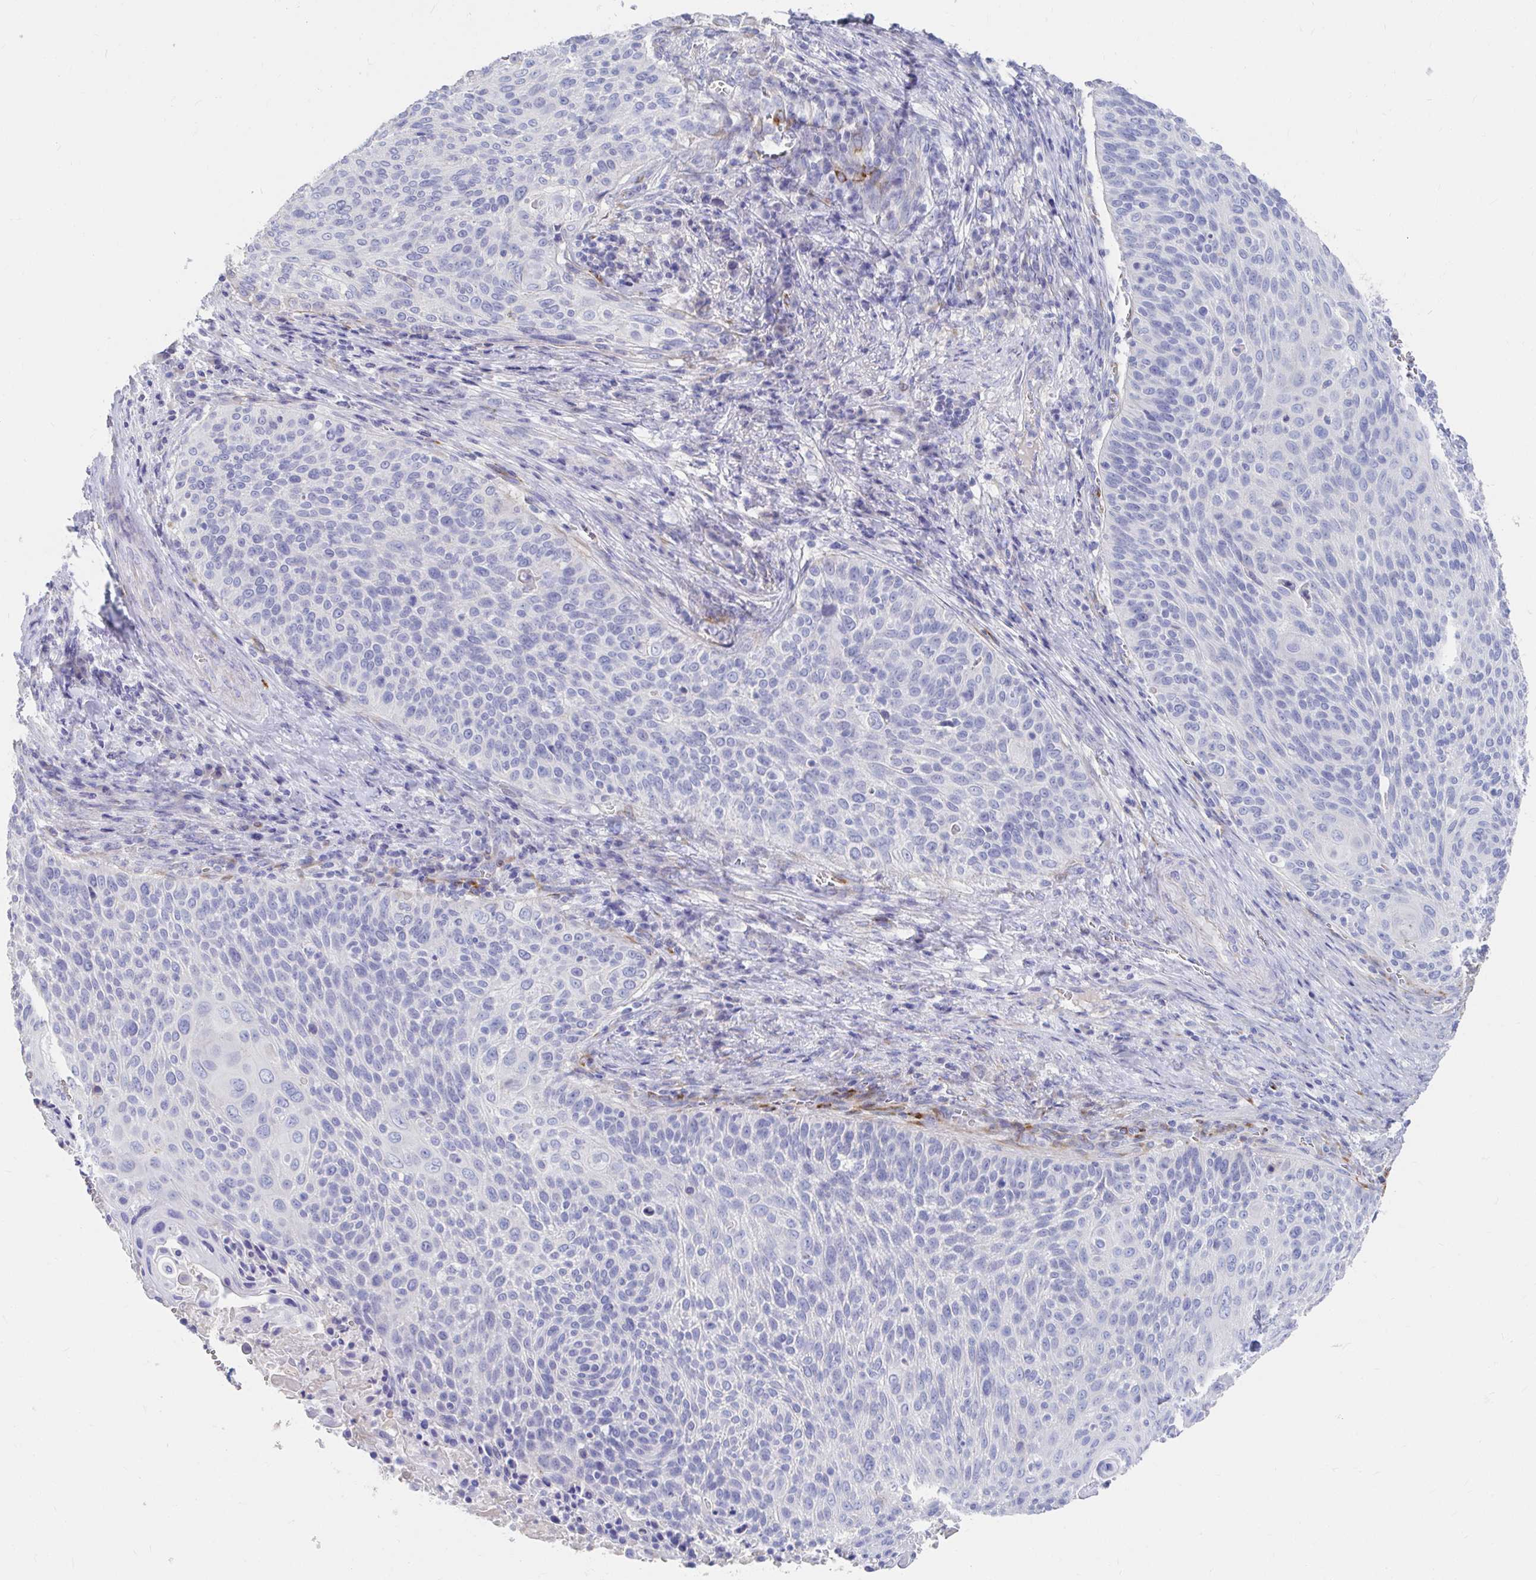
{"staining": {"intensity": "negative", "quantity": "none", "location": "none"}, "tissue": "cervical cancer", "cell_type": "Tumor cells", "image_type": "cancer", "snomed": [{"axis": "morphology", "description": "Squamous cell carcinoma, NOS"}, {"axis": "topography", "description": "Cervix"}], "caption": "Immunohistochemistry (IHC) histopathology image of cervical squamous cell carcinoma stained for a protein (brown), which exhibits no positivity in tumor cells. Nuclei are stained in blue.", "gene": "LAMC3", "patient": {"sex": "female", "age": 31}}